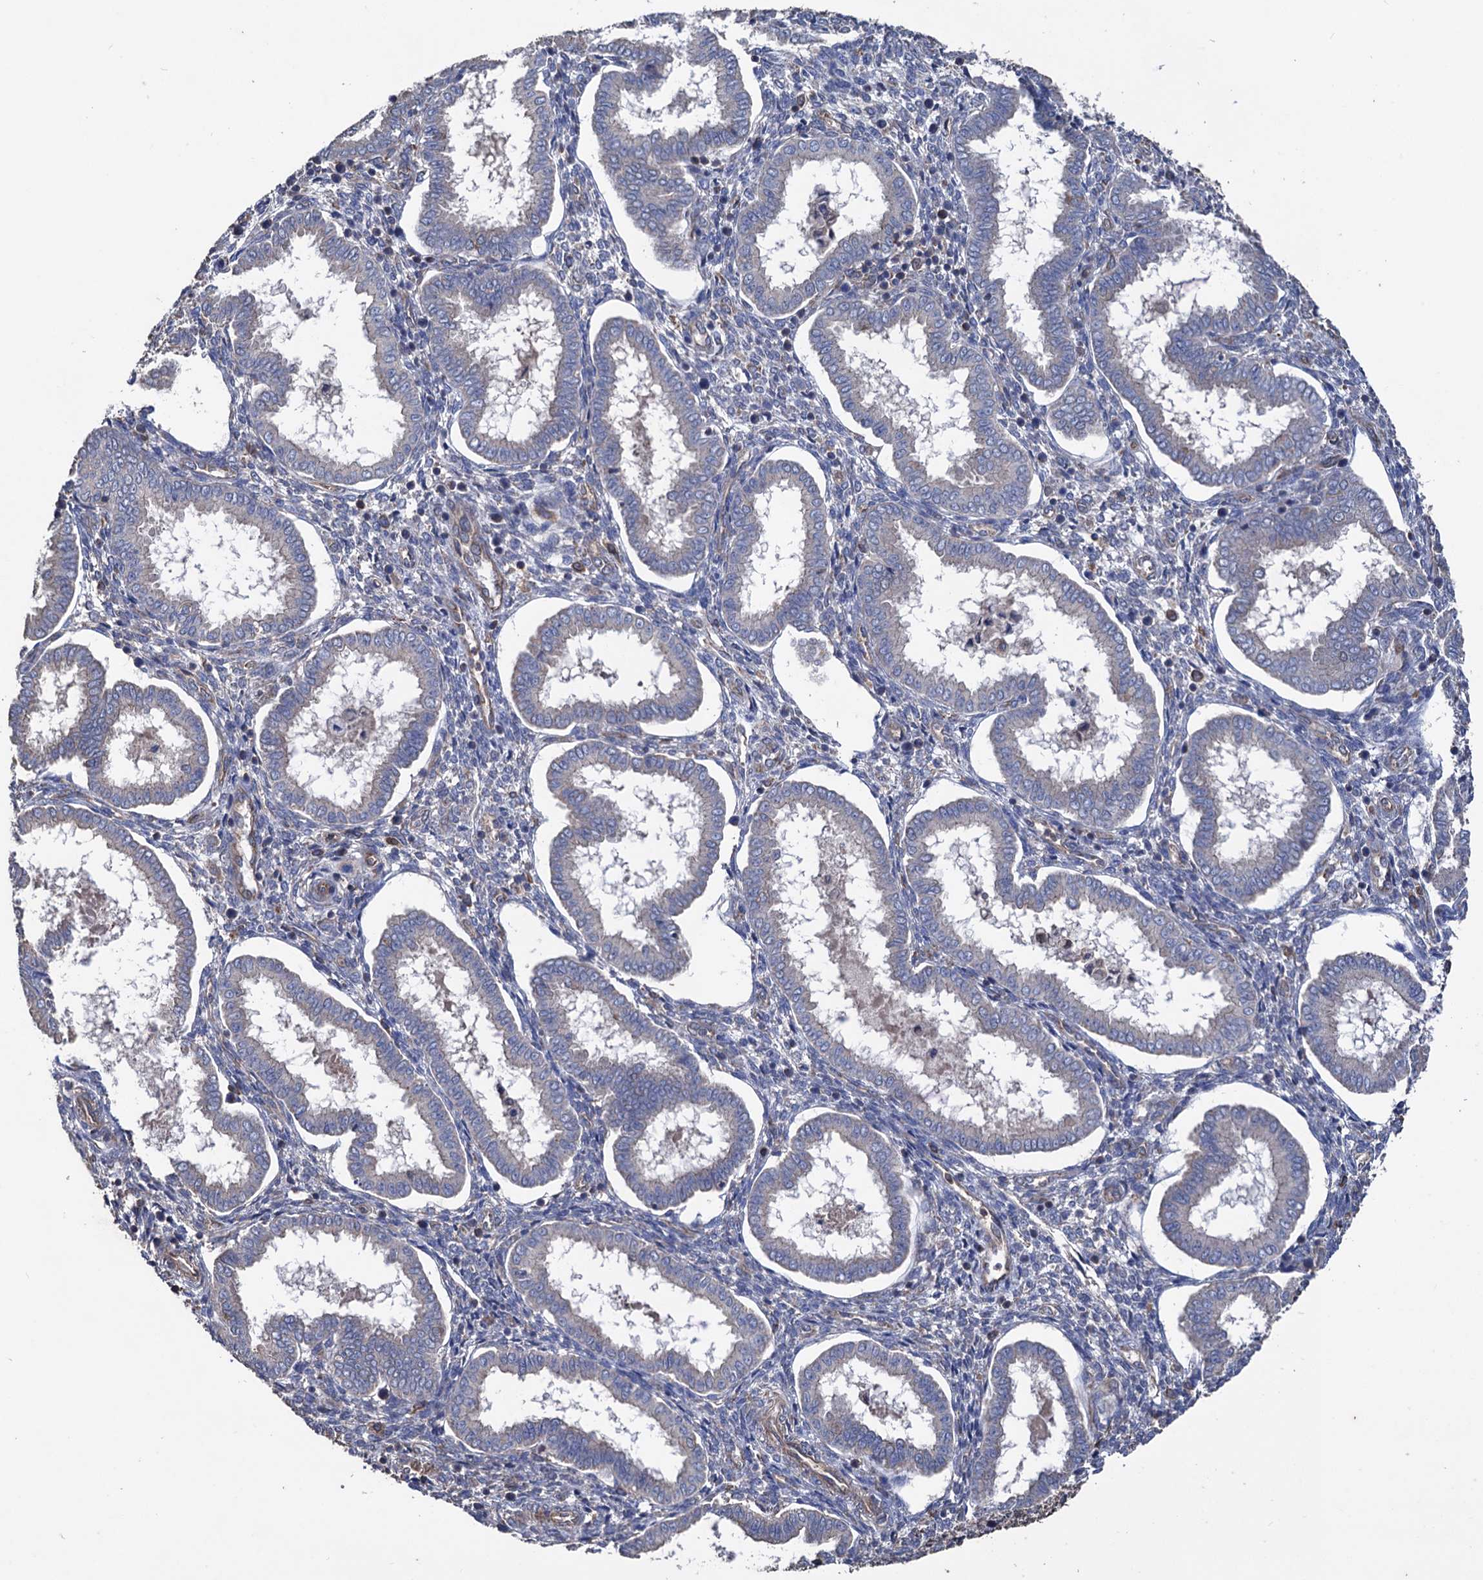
{"staining": {"intensity": "moderate", "quantity": "<25%", "location": "cytoplasmic/membranous"}, "tissue": "endometrium", "cell_type": "Cells in endometrial stroma", "image_type": "normal", "snomed": [{"axis": "morphology", "description": "Normal tissue, NOS"}, {"axis": "topography", "description": "Endometrium"}], "caption": "Endometrium stained with DAB (3,3'-diaminobenzidine) immunohistochemistry (IHC) reveals low levels of moderate cytoplasmic/membranous staining in about <25% of cells in endometrial stroma.", "gene": "STING1", "patient": {"sex": "female", "age": 24}}